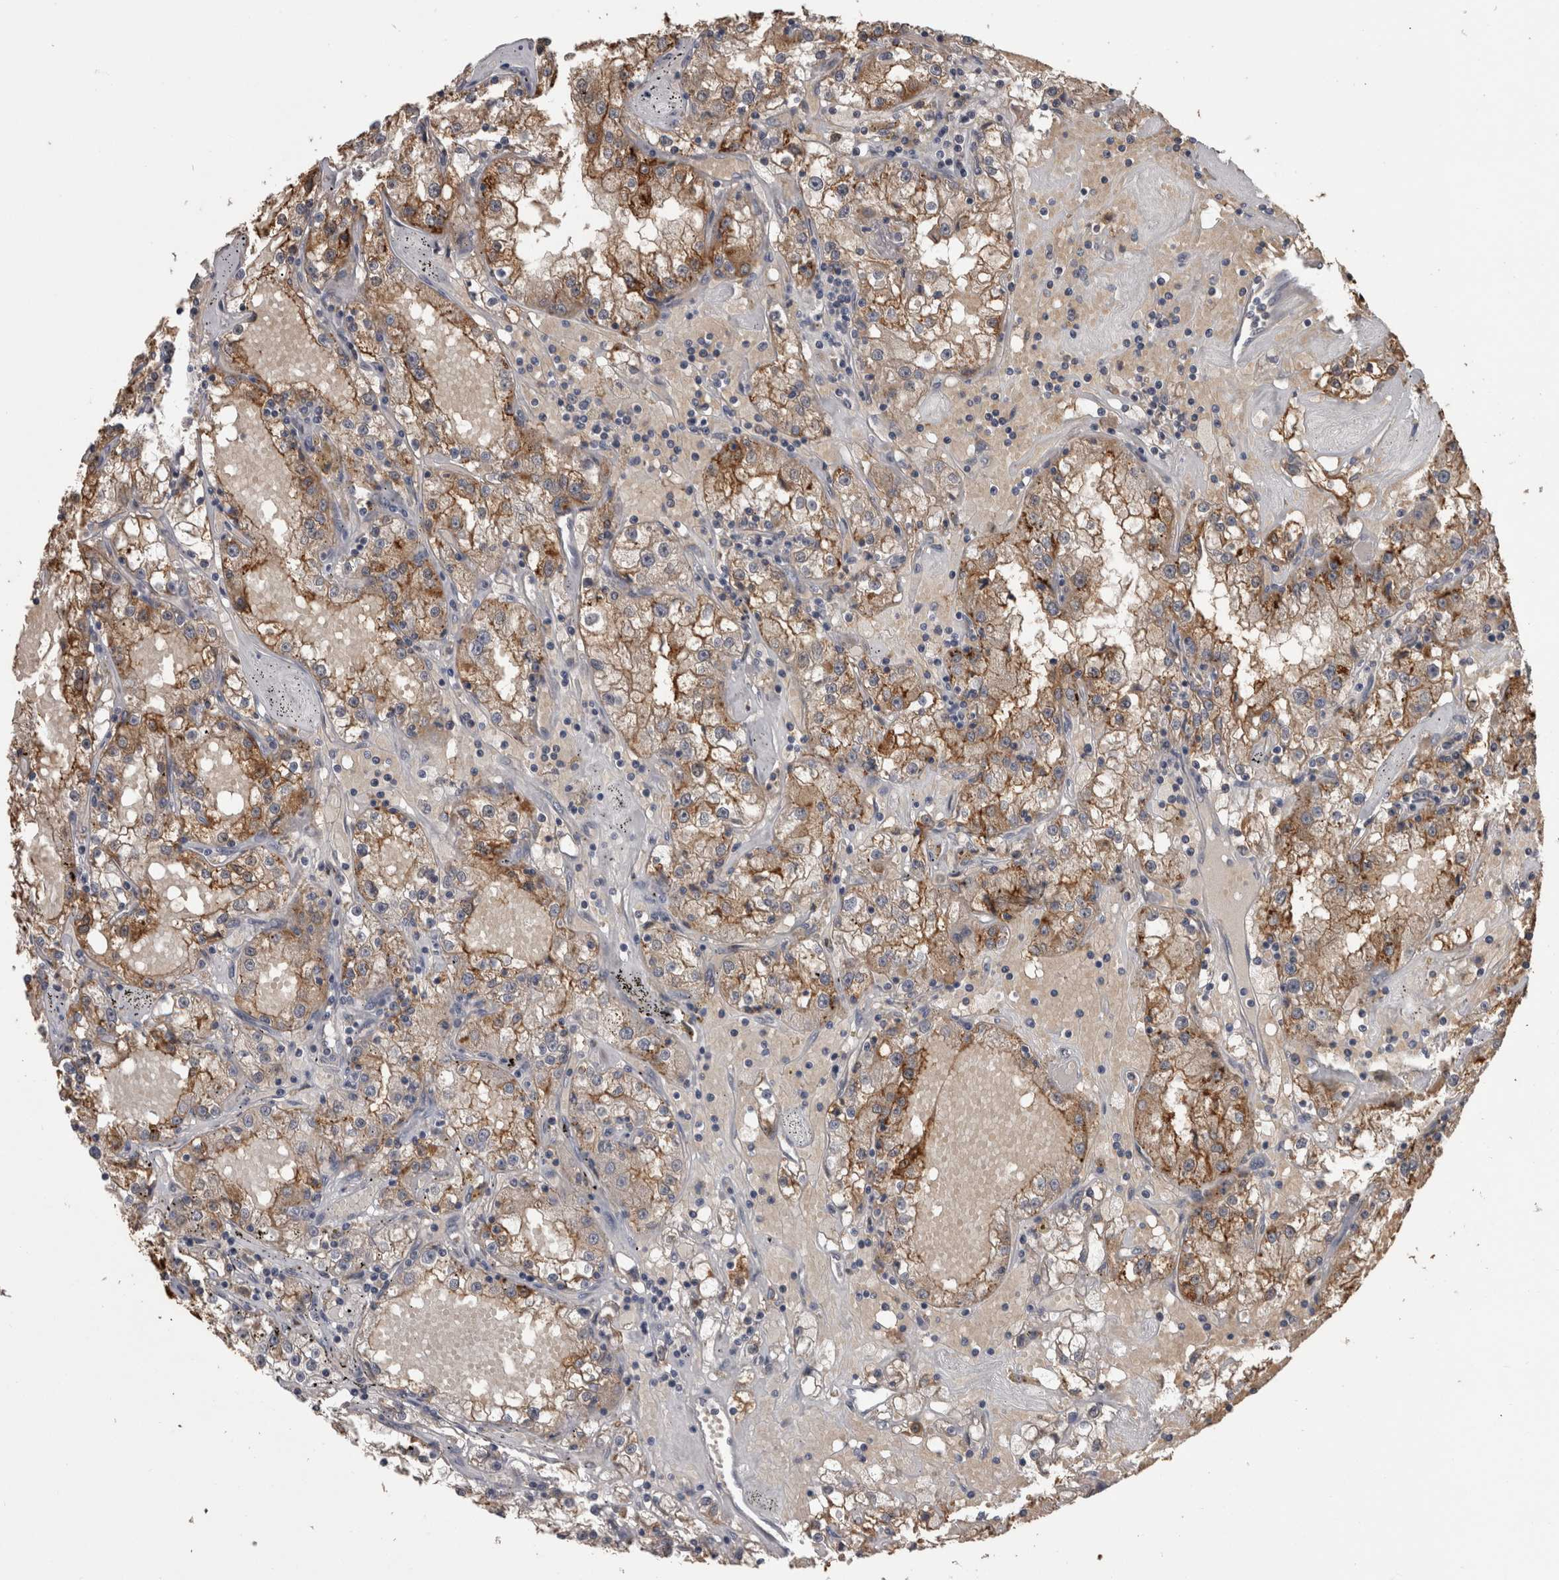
{"staining": {"intensity": "moderate", "quantity": ">75%", "location": "cytoplasmic/membranous"}, "tissue": "renal cancer", "cell_type": "Tumor cells", "image_type": "cancer", "snomed": [{"axis": "morphology", "description": "Adenocarcinoma, NOS"}, {"axis": "topography", "description": "Kidney"}], "caption": "Protein expression by immunohistochemistry (IHC) shows moderate cytoplasmic/membranous expression in about >75% of tumor cells in renal cancer. Nuclei are stained in blue.", "gene": "ANXA13", "patient": {"sex": "male", "age": 56}}